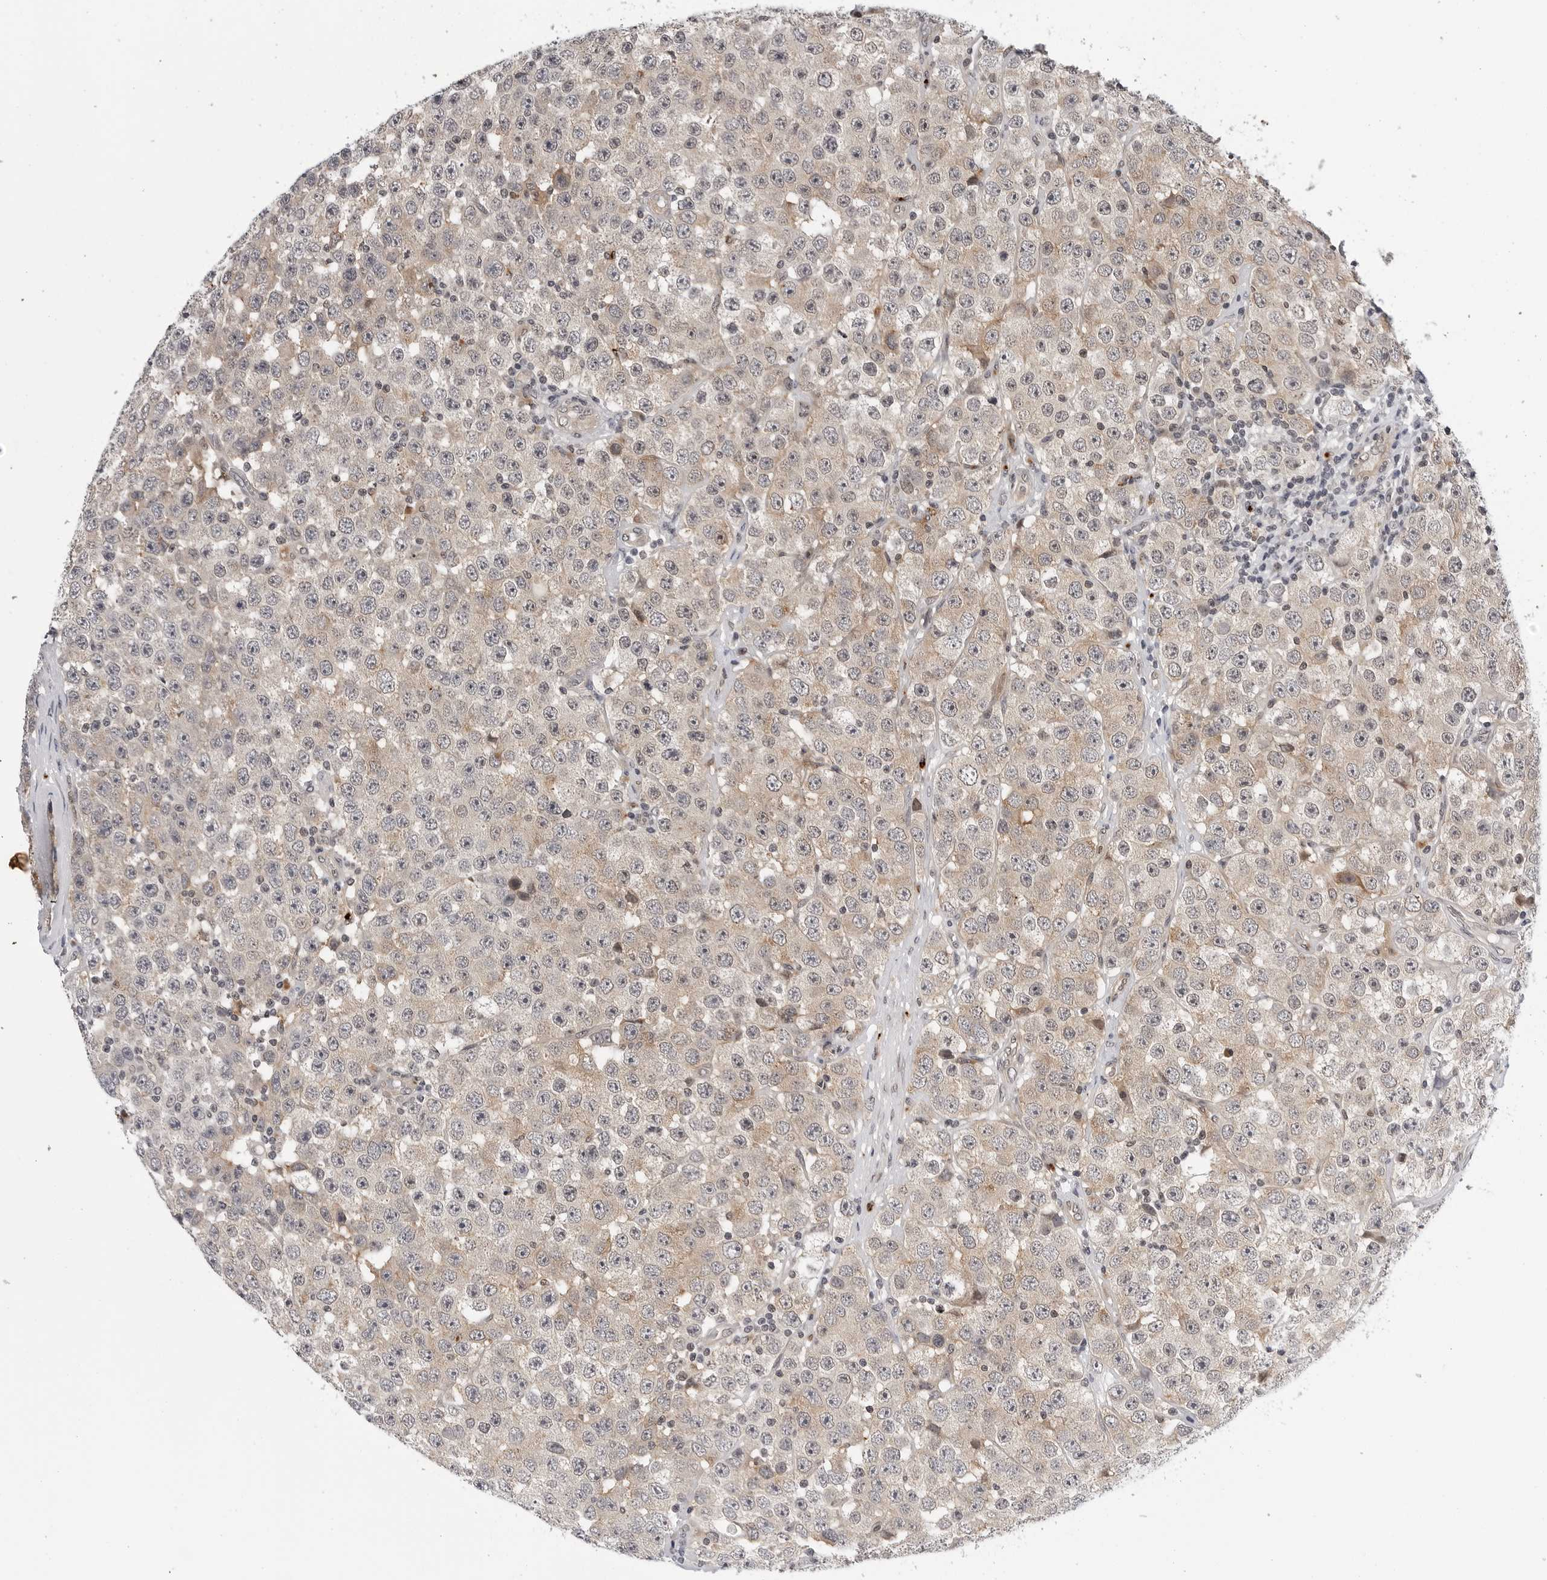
{"staining": {"intensity": "weak", "quantity": ">75%", "location": "cytoplasmic/membranous"}, "tissue": "testis cancer", "cell_type": "Tumor cells", "image_type": "cancer", "snomed": [{"axis": "morphology", "description": "Seminoma, NOS"}, {"axis": "morphology", "description": "Carcinoma, Embryonal, NOS"}, {"axis": "topography", "description": "Testis"}], "caption": "Testis cancer stained for a protein shows weak cytoplasmic/membranous positivity in tumor cells.", "gene": "KIAA1614", "patient": {"sex": "male", "age": 28}}